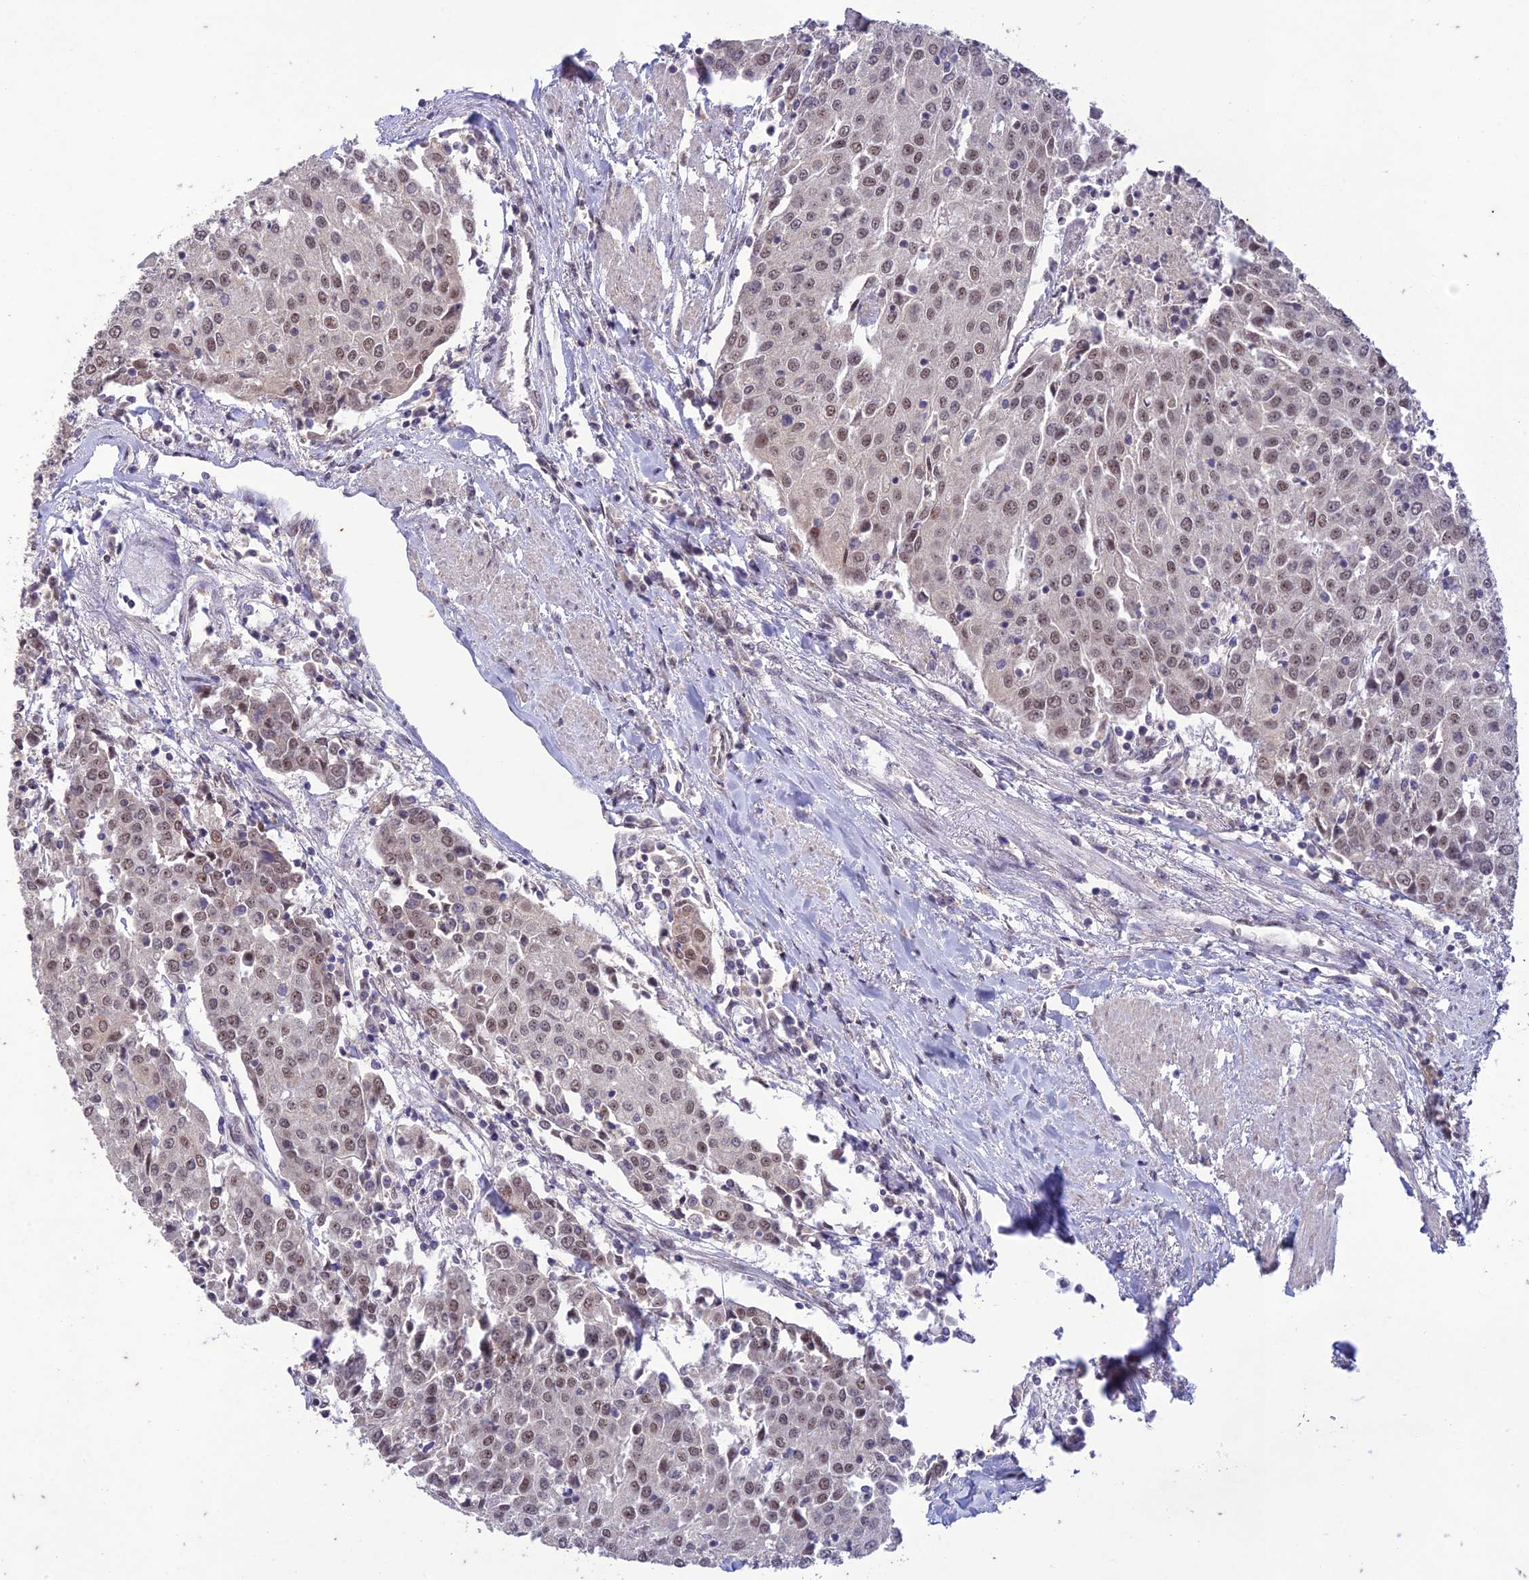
{"staining": {"intensity": "moderate", "quantity": "25%-75%", "location": "nuclear"}, "tissue": "urothelial cancer", "cell_type": "Tumor cells", "image_type": "cancer", "snomed": [{"axis": "morphology", "description": "Urothelial carcinoma, High grade"}, {"axis": "topography", "description": "Urinary bladder"}], "caption": "A photomicrograph of human urothelial cancer stained for a protein displays moderate nuclear brown staining in tumor cells.", "gene": "POP4", "patient": {"sex": "female", "age": 85}}